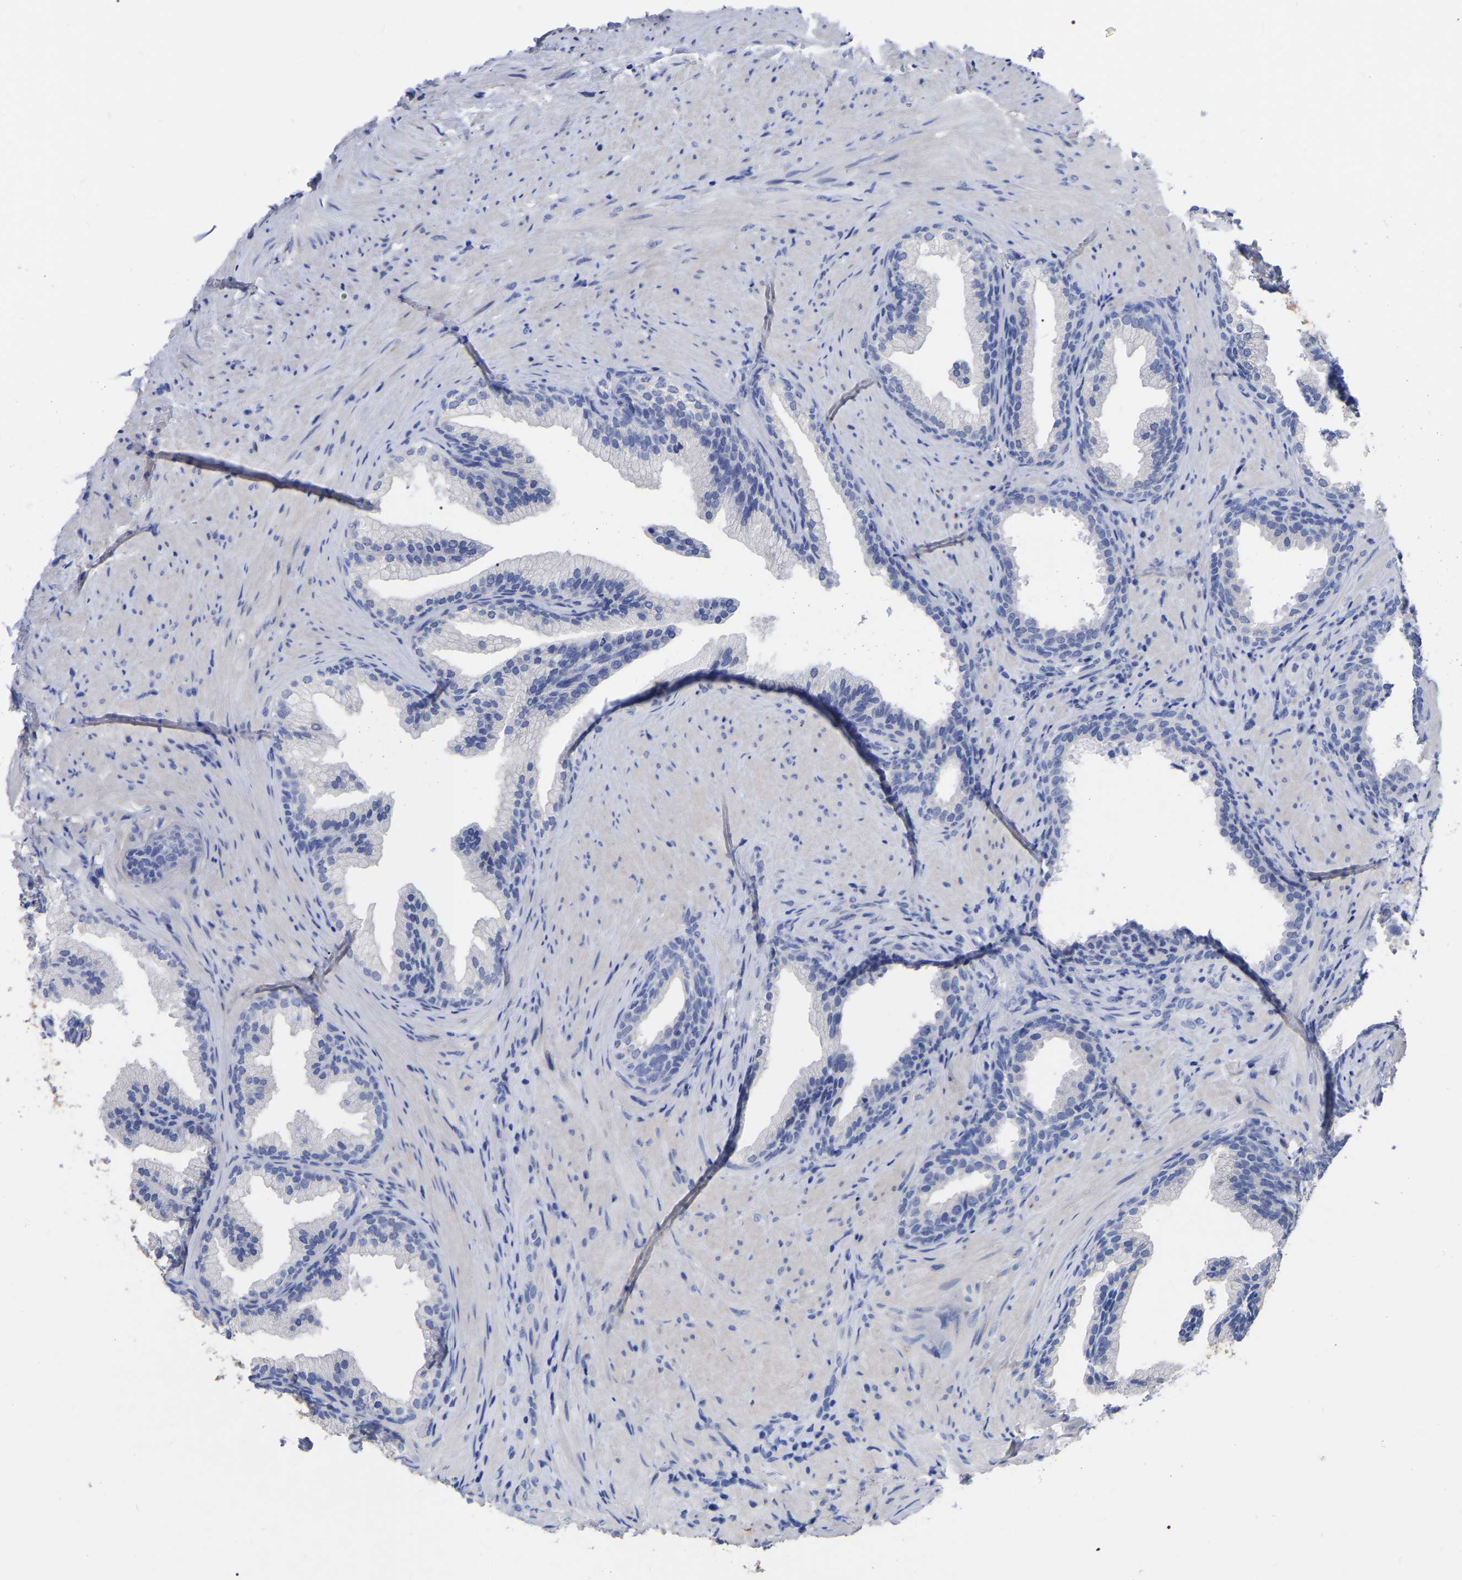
{"staining": {"intensity": "negative", "quantity": "none", "location": "none"}, "tissue": "prostate", "cell_type": "Glandular cells", "image_type": "normal", "snomed": [{"axis": "morphology", "description": "Normal tissue, NOS"}, {"axis": "topography", "description": "Prostate"}], "caption": "Glandular cells show no significant protein staining in benign prostate. (Brightfield microscopy of DAB (3,3'-diaminobenzidine) immunohistochemistry at high magnification).", "gene": "ANXA13", "patient": {"sex": "male", "age": 76}}